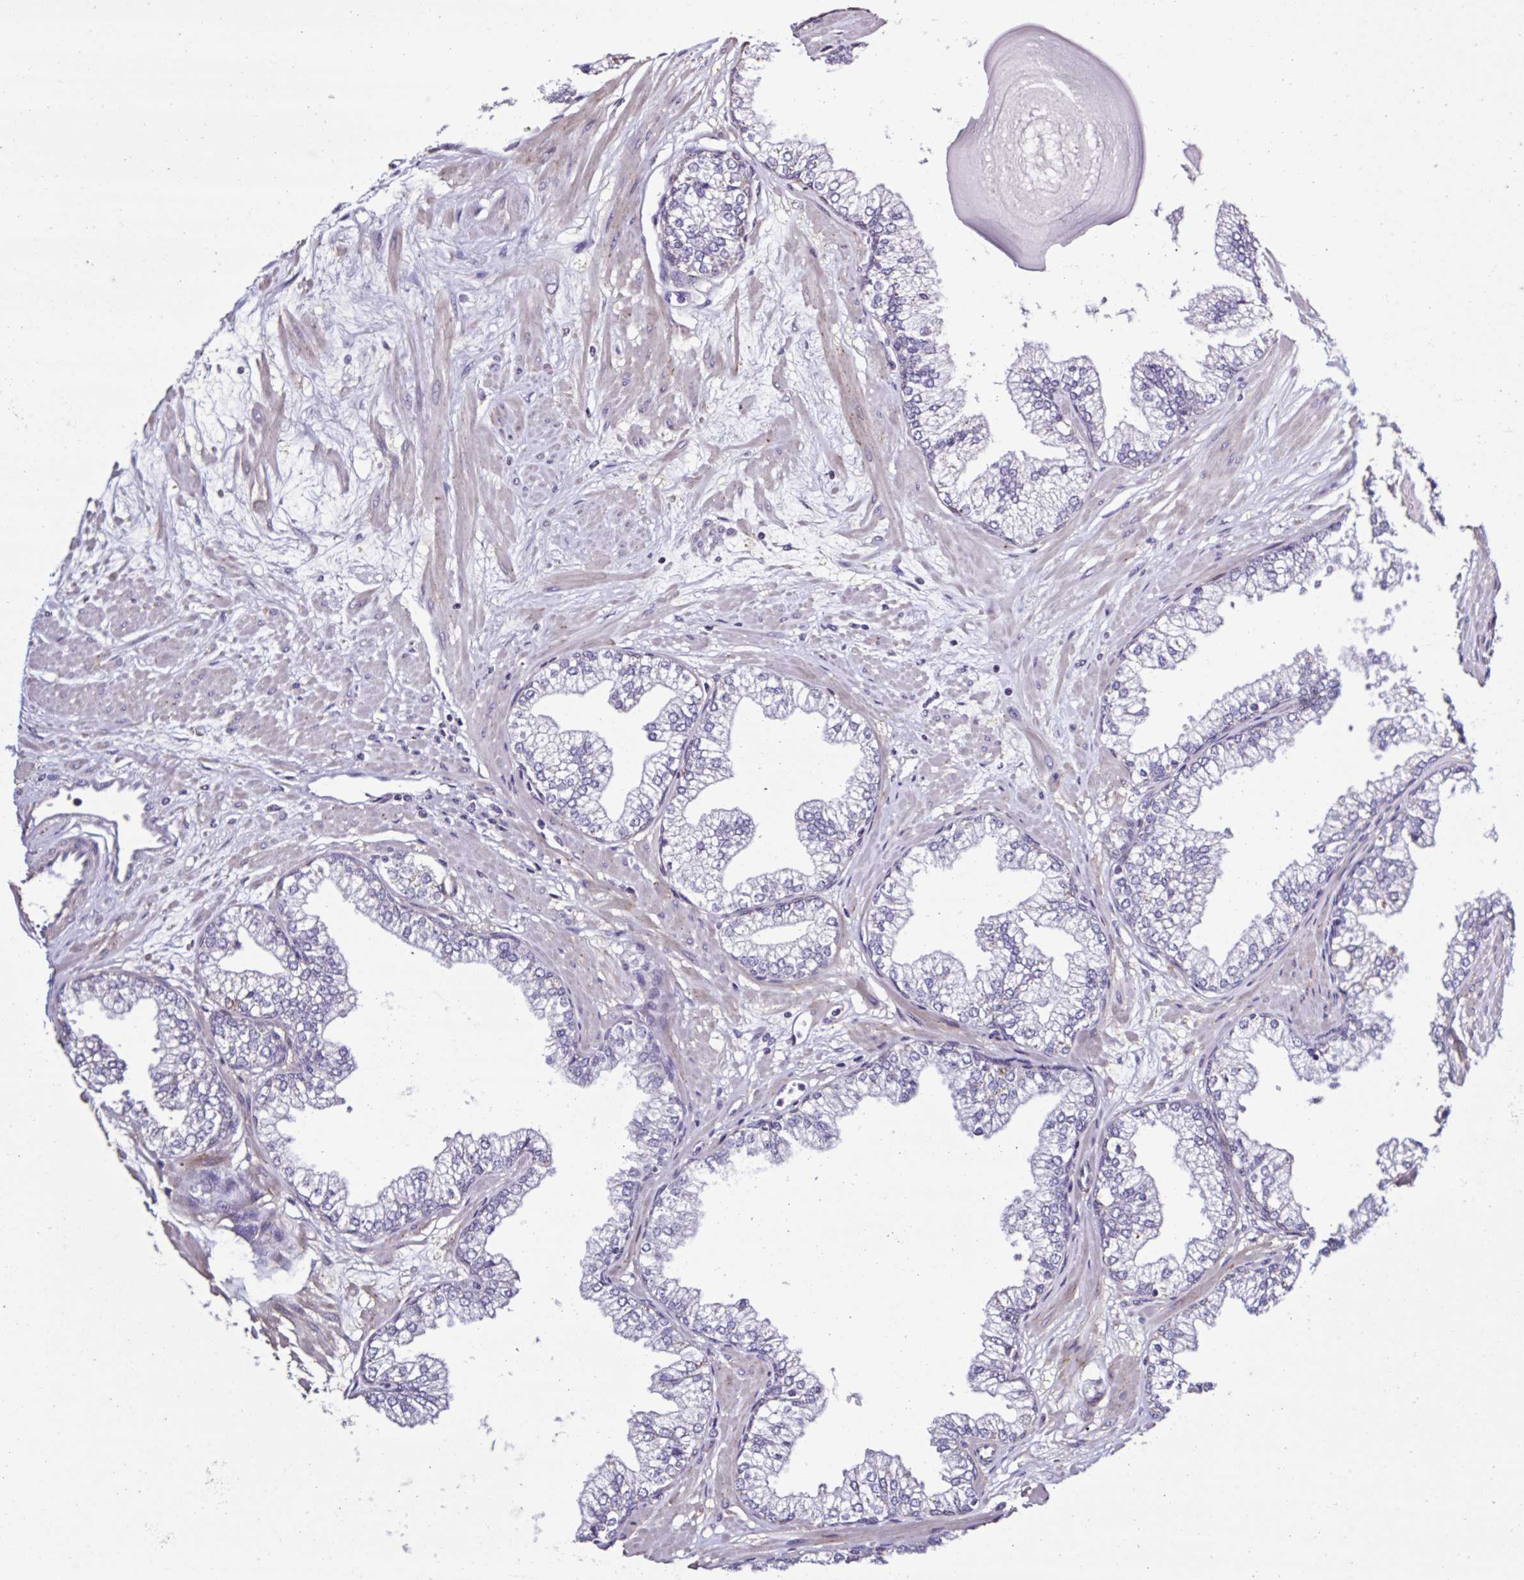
{"staining": {"intensity": "negative", "quantity": "none", "location": "none"}, "tissue": "prostate", "cell_type": "Glandular cells", "image_type": "normal", "snomed": [{"axis": "morphology", "description": "Normal tissue, NOS"}, {"axis": "topography", "description": "Prostate"}, {"axis": "topography", "description": "Peripheral nerve tissue"}], "caption": "Histopathology image shows no significant protein expression in glandular cells of unremarkable prostate.", "gene": "PLA2G4E", "patient": {"sex": "male", "age": 61}}